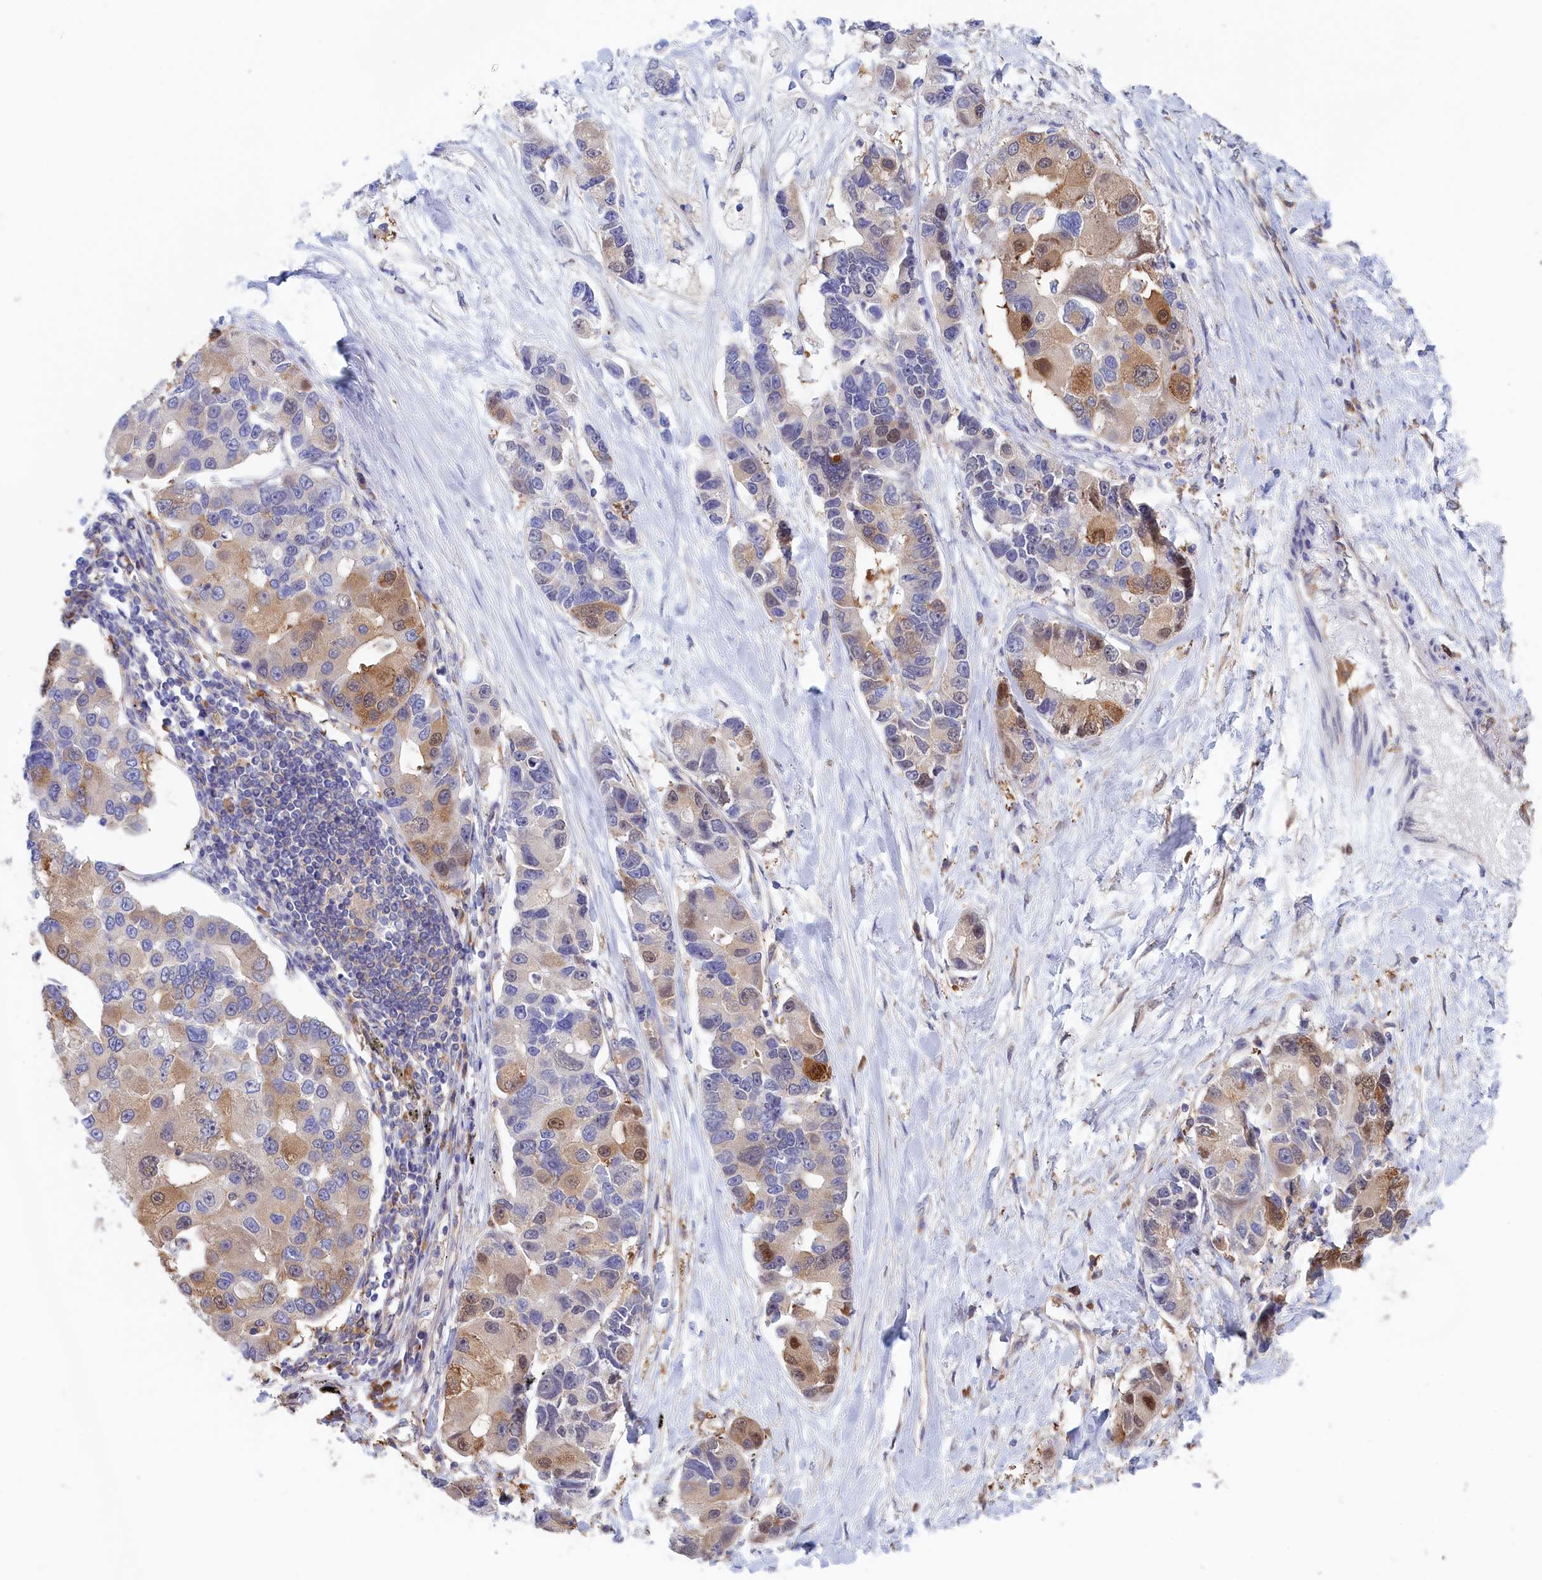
{"staining": {"intensity": "moderate", "quantity": "<25%", "location": "cytoplasmic/membranous,nuclear"}, "tissue": "lung cancer", "cell_type": "Tumor cells", "image_type": "cancer", "snomed": [{"axis": "morphology", "description": "Adenocarcinoma, NOS"}, {"axis": "topography", "description": "Lung"}], "caption": "Protein staining by immunohistochemistry shows moderate cytoplasmic/membranous and nuclear positivity in approximately <25% of tumor cells in lung cancer (adenocarcinoma).", "gene": "SYNDIG1L", "patient": {"sex": "female", "age": 54}}